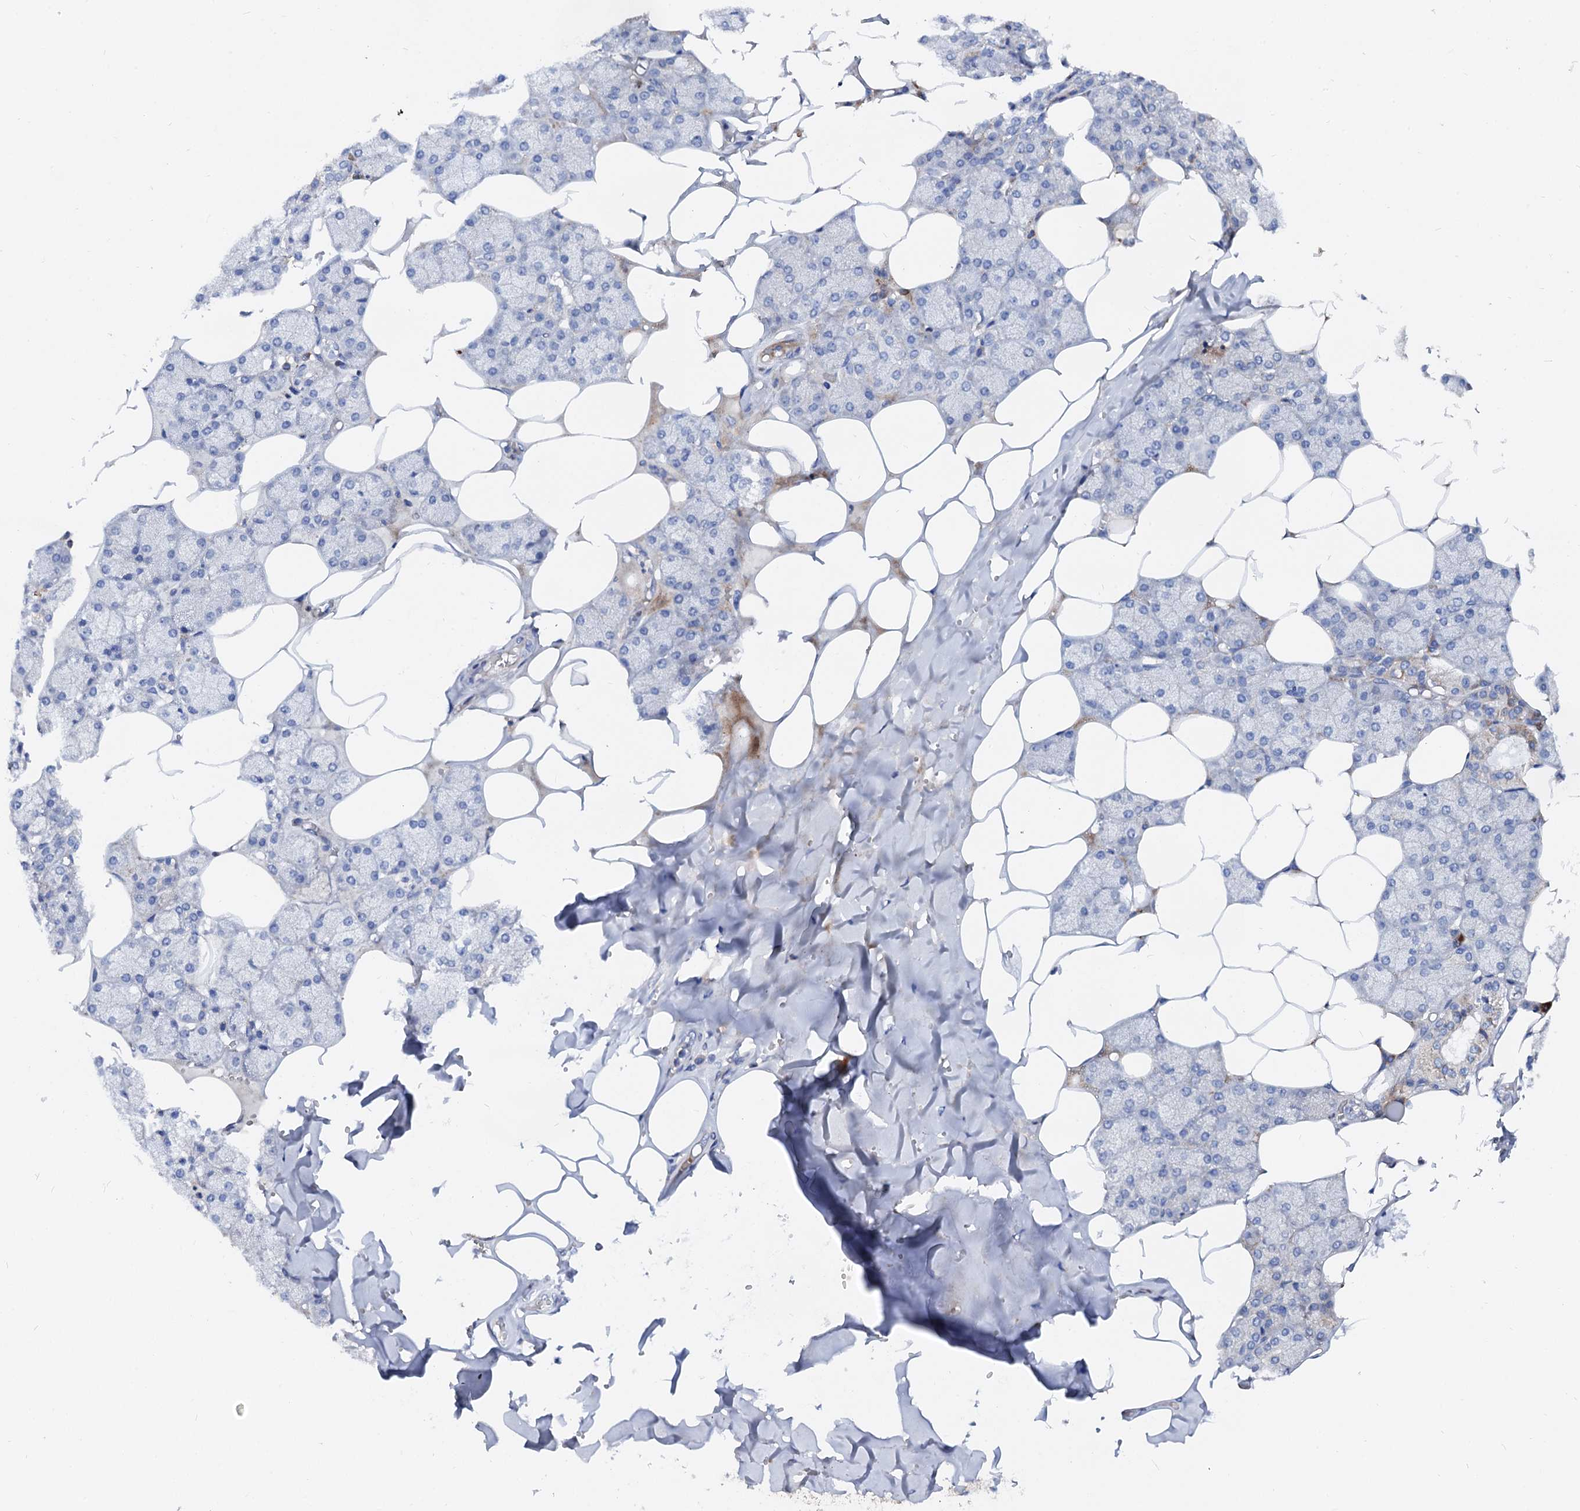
{"staining": {"intensity": "moderate", "quantity": "<25%", "location": "cytoplasmic/membranous"}, "tissue": "salivary gland", "cell_type": "Glandular cells", "image_type": "normal", "snomed": [{"axis": "morphology", "description": "Normal tissue, NOS"}, {"axis": "topography", "description": "Salivary gland"}], "caption": "Glandular cells display low levels of moderate cytoplasmic/membranous expression in about <25% of cells in benign human salivary gland. (Stains: DAB in brown, nuclei in blue, Microscopy: brightfield microscopy at high magnification).", "gene": "SLC10A7", "patient": {"sex": "male", "age": 62}}